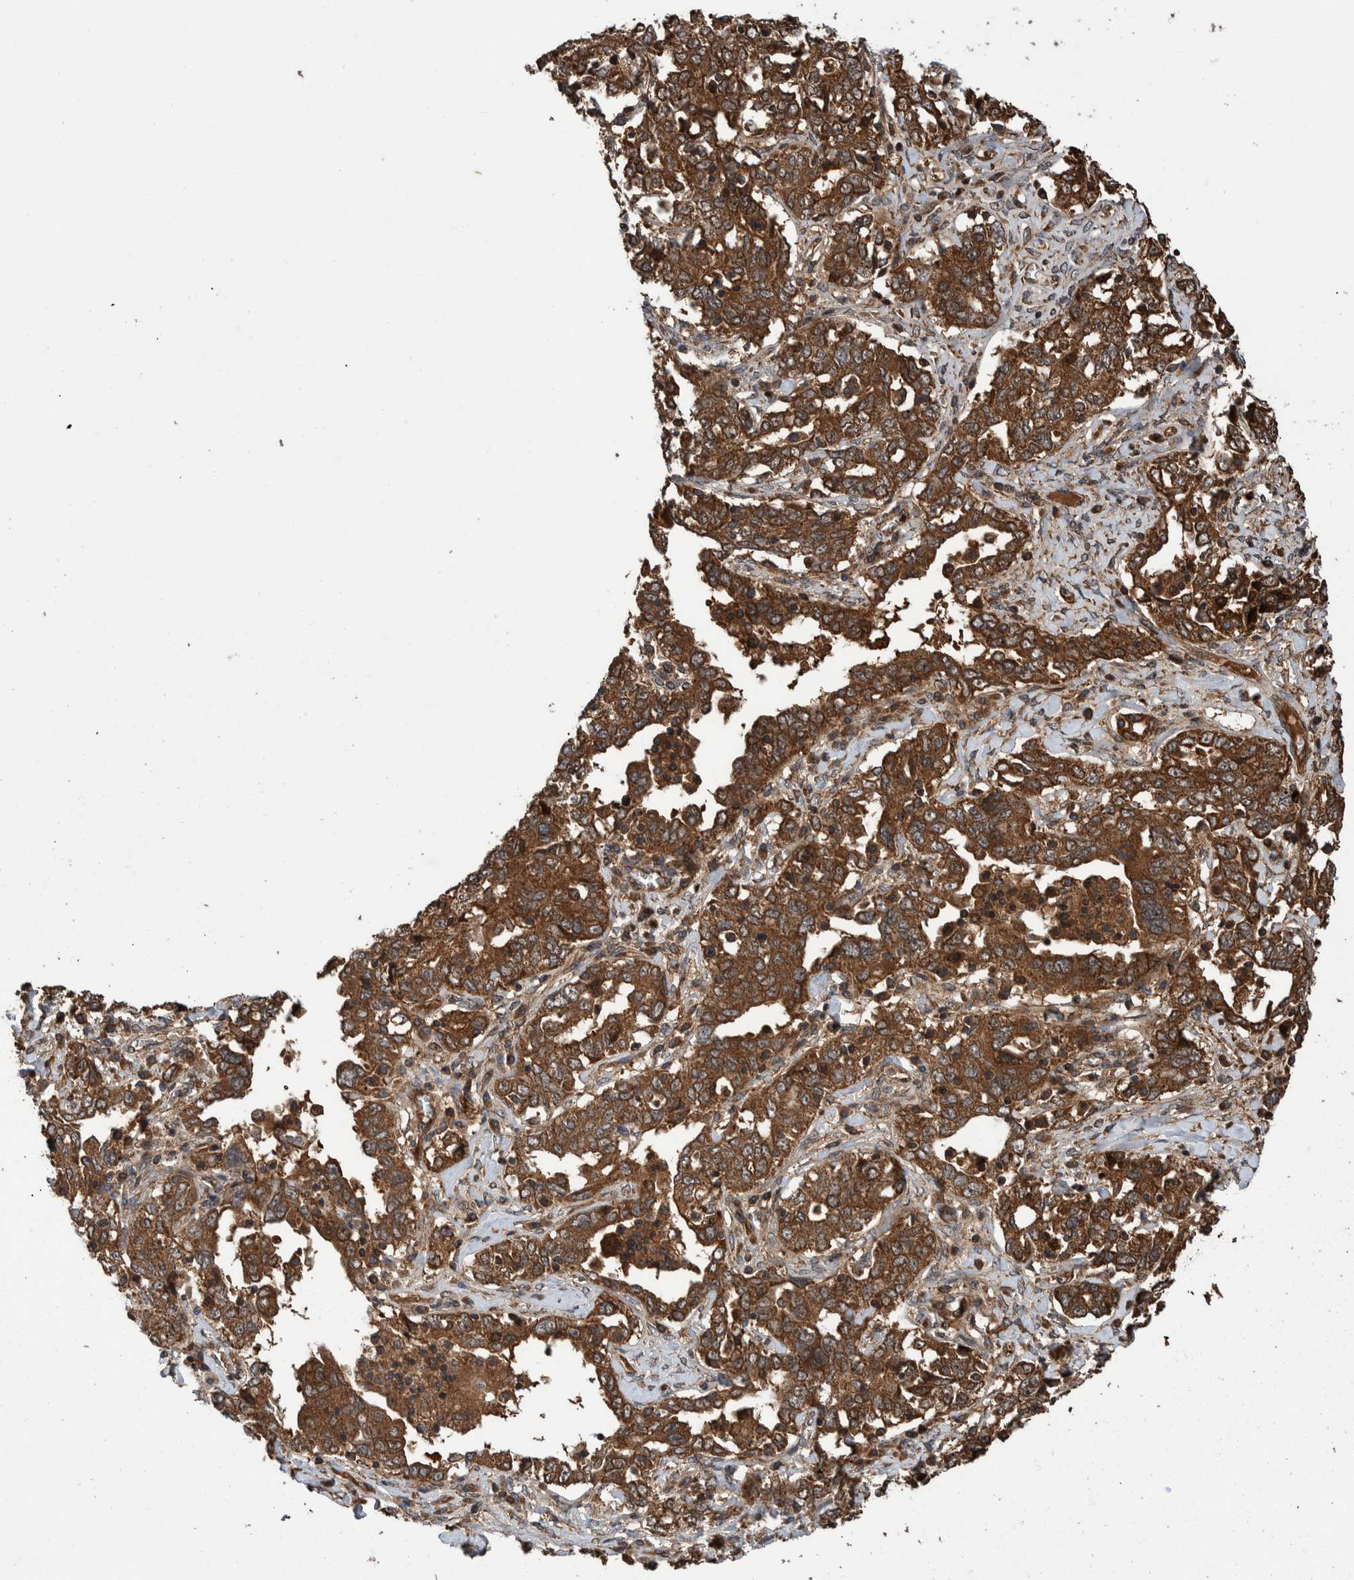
{"staining": {"intensity": "strong", "quantity": ">75%", "location": "cytoplasmic/membranous"}, "tissue": "ovarian cancer", "cell_type": "Tumor cells", "image_type": "cancer", "snomed": [{"axis": "morphology", "description": "Cystadenocarcinoma, mucinous, NOS"}, {"axis": "topography", "description": "Ovary"}], "caption": "Ovarian cancer stained for a protein reveals strong cytoplasmic/membranous positivity in tumor cells.", "gene": "VBP1", "patient": {"sex": "female", "age": 73}}